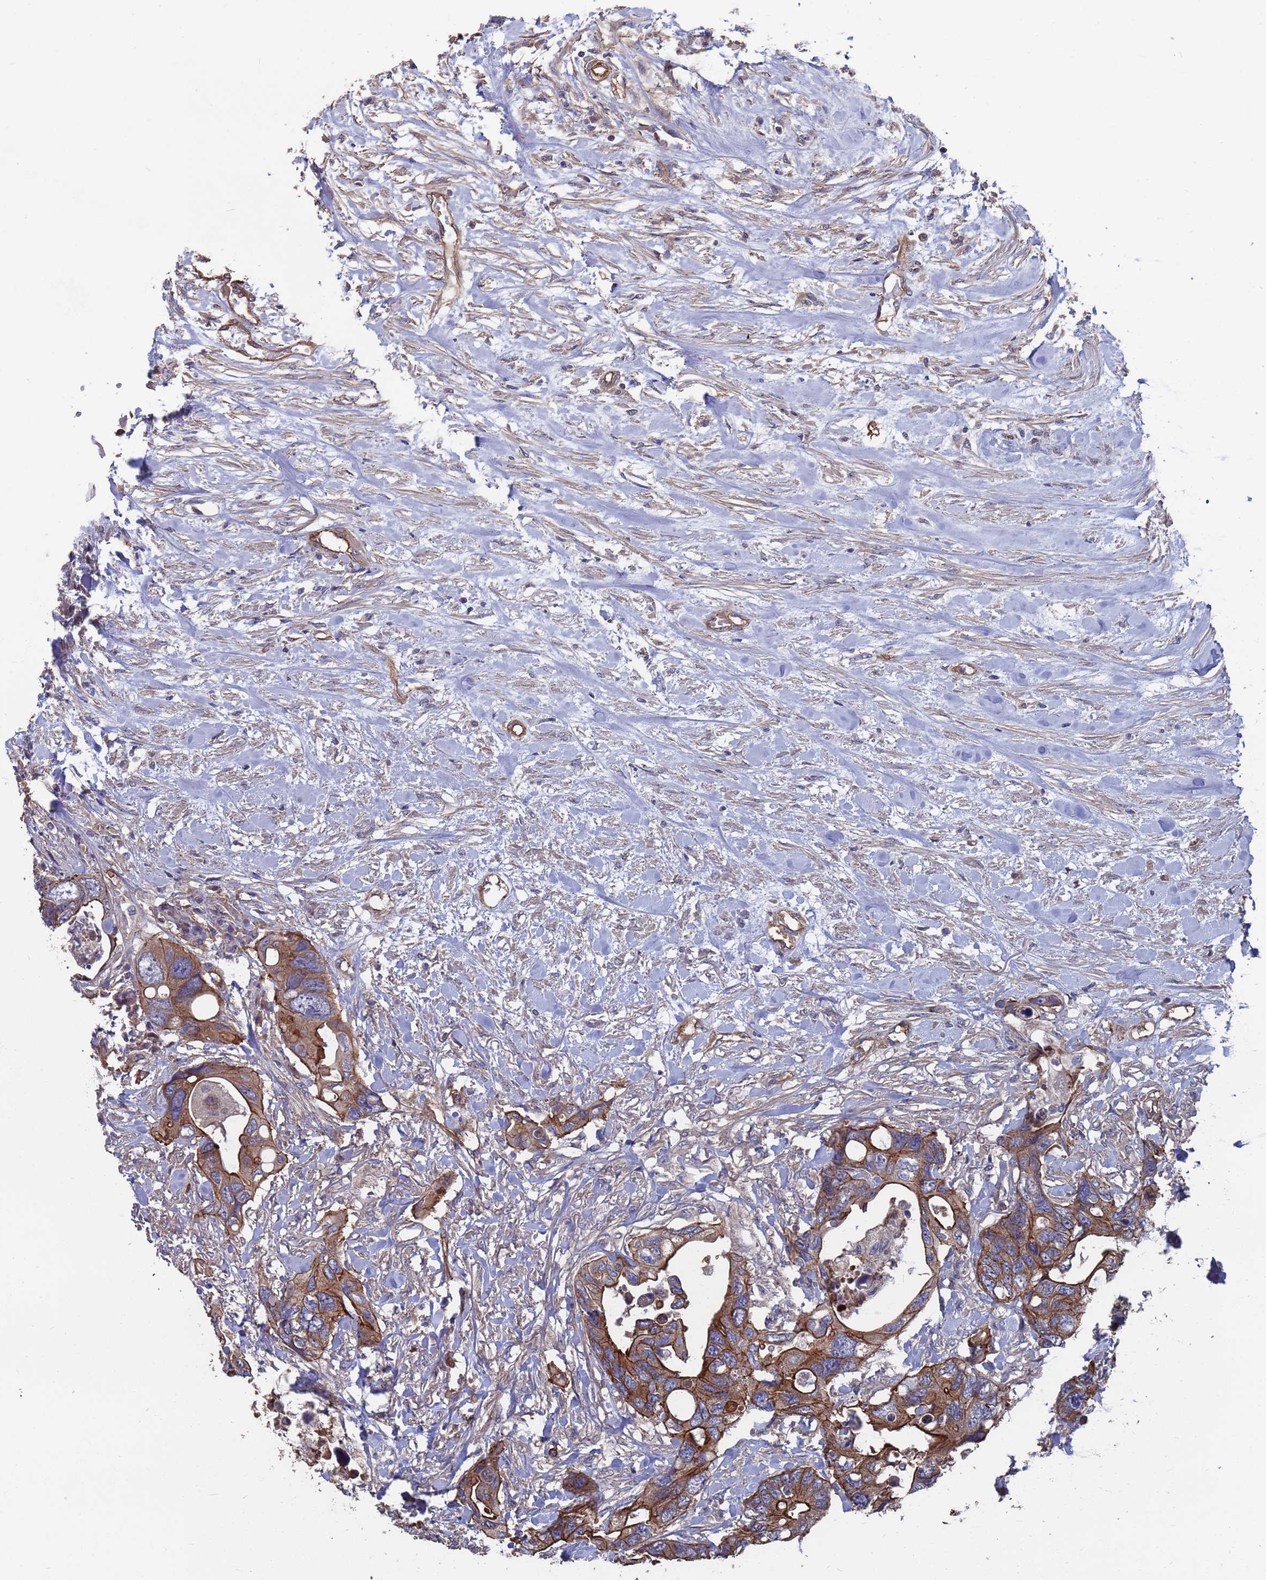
{"staining": {"intensity": "strong", "quantity": ">75%", "location": "cytoplasmic/membranous"}, "tissue": "colorectal cancer", "cell_type": "Tumor cells", "image_type": "cancer", "snomed": [{"axis": "morphology", "description": "Adenocarcinoma, NOS"}, {"axis": "topography", "description": "Rectum"}], "caption": "Protein staining by IHC exhibits strong cytoplasmic/membranous expression in approximately >75% of tumor cells in adenocarcinoma (colorectal). Immunohistochemistry stains the protein of interest in brown and the nuclei are stained blue.", "gene": "NDUFAF6", "patient": {"sex": "male", "age": 57}}